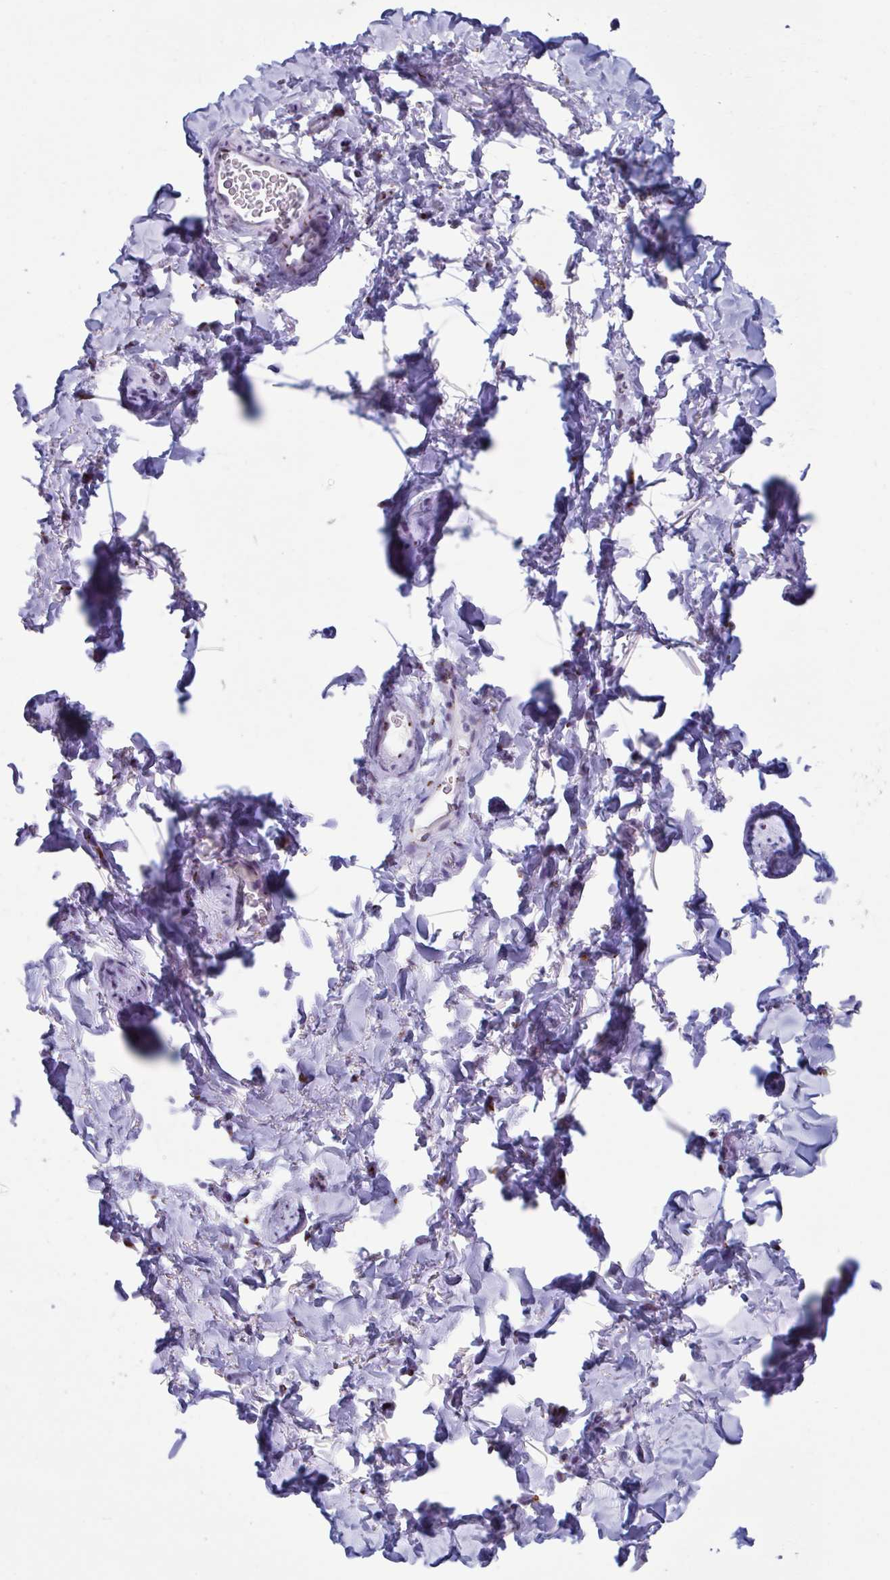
{"staining": {"intensity": "negative", "quantity": "none", "location": "none"}, "tissue": "adipose tissue", "cell_type": "Adipocytes", "image_type": "normal", "snomed": [{"axis": "morphology", "description": "Normal tissue, NOS"}, {"axis": "topography", "description": "Vulva"}, {"axis": "topography", "description": "Peripheral nerve tissue"}], "caption": "Immunohistochemistry (IHC) image of benign adipose tissue: human adipose tissue stained with DAB exhibits no significant protein positivity in adipocytes. (Stains: DAB (3,3'-diaminobenzidine) immunohistochemistry with hematoxylin counter stain, Microscopy: brightfield microscopy at high magnification).", "gene": "ZNF682", "patient": {"sex": "female", "age": 66}}